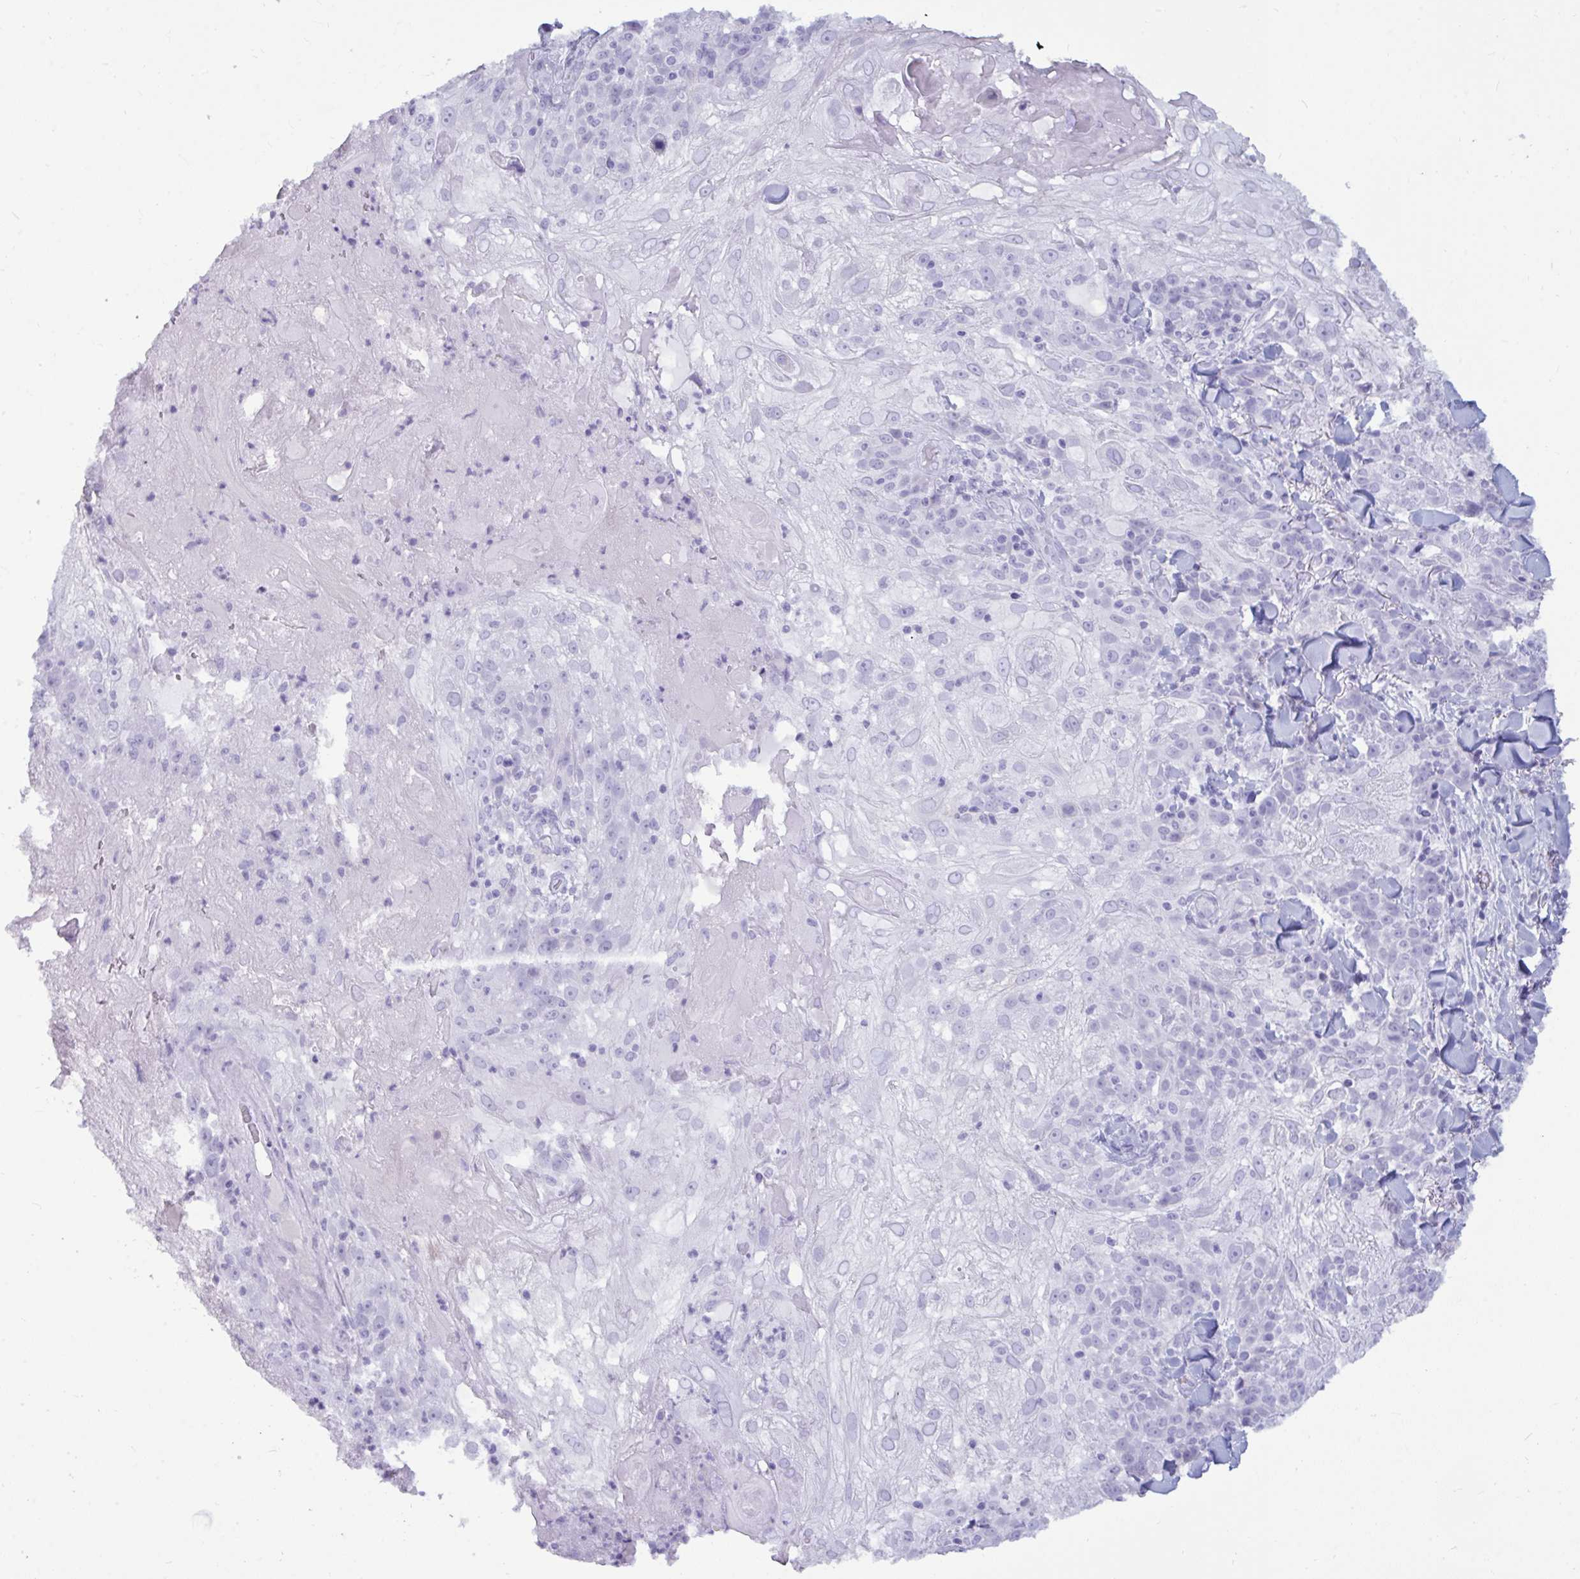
{"staining": {"intensity": "negative", "quantity": "none", "location": "none"}, "tissue": "skin cancer", "cell_type": "Tumor cells", "image_type": "cancer", "snomed": [{"axis": "morphology", "description": "Normal tissue, NOS"}, {"axis": "morphology", "description": "Squamous cell carcinoma, NOS"}, {"axis": "topography", "description": "Skin"}], "caption": "This histopathology image is of skin cancer (squamous cell carcinoma) stained with immunohistochemistry (IHC) to label a protein in brown with the nuclei are counter-stained blue. There is no expression in tumor cells. (DAB (3,3'-diaminobenzidine) immunohistochemistry with hematoxylin counter stain).", "gene": "ANKRD60", "patient": {"sex": "female", "age": 83}}